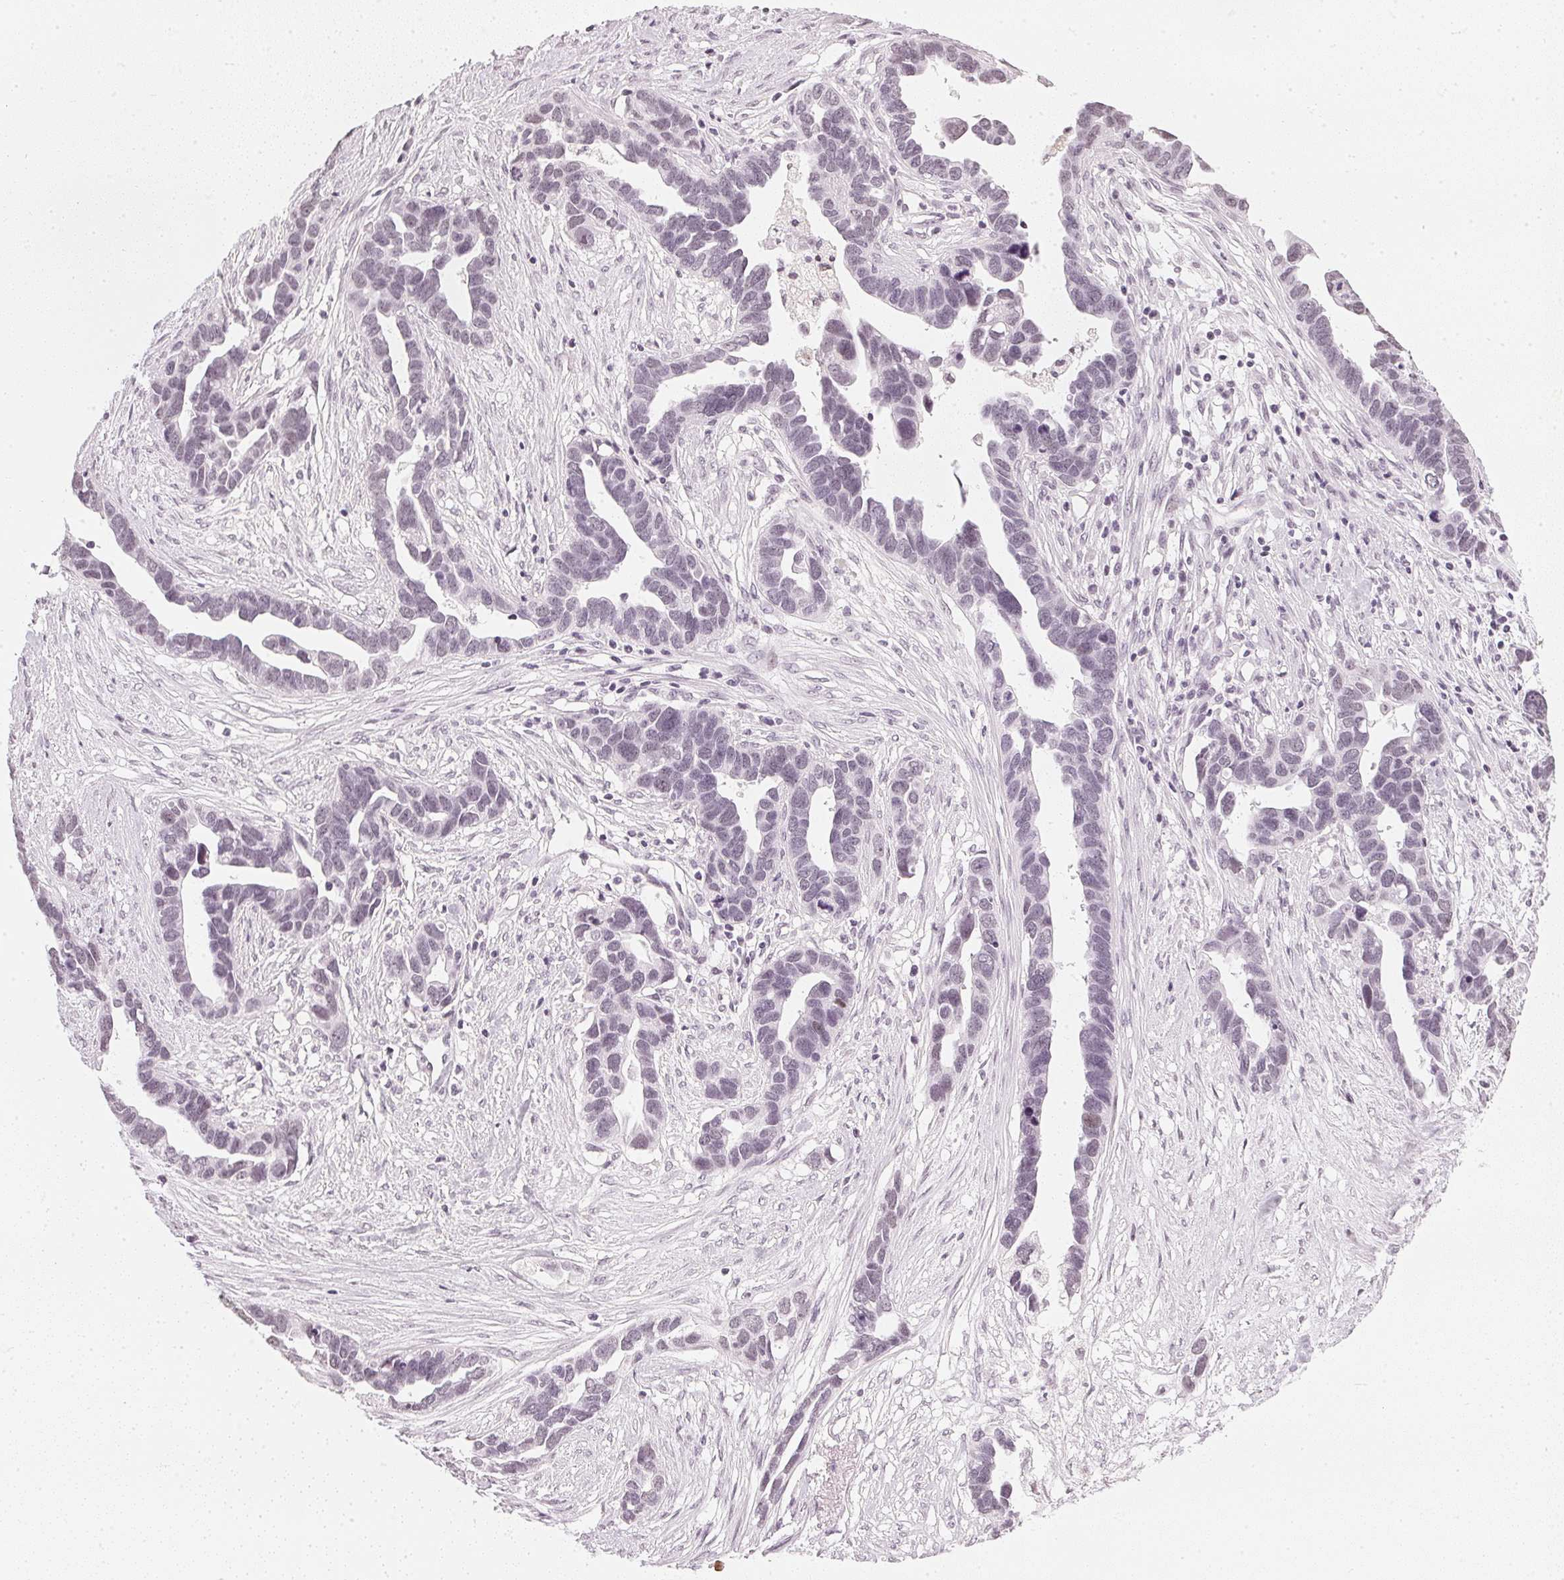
{"staining": {"intensity": "negative", "quantity": "none", "location": "none"}, "tissue": "ovarian cancer", "cell_type": "Tumor cells", "image_type": "cancer", "snomed": [{"axis": "morphology", "description": "Cystadenocarcinoma, serous, NOS"}, {"axis": "topography", "description": "Ovary"}], "caption": "IHC of ovarian serous cystadenocarcinoma displays no expression in tumor cells.", "gene": "DNAJC6", "patient": {"sex": "female", "age": 54}}